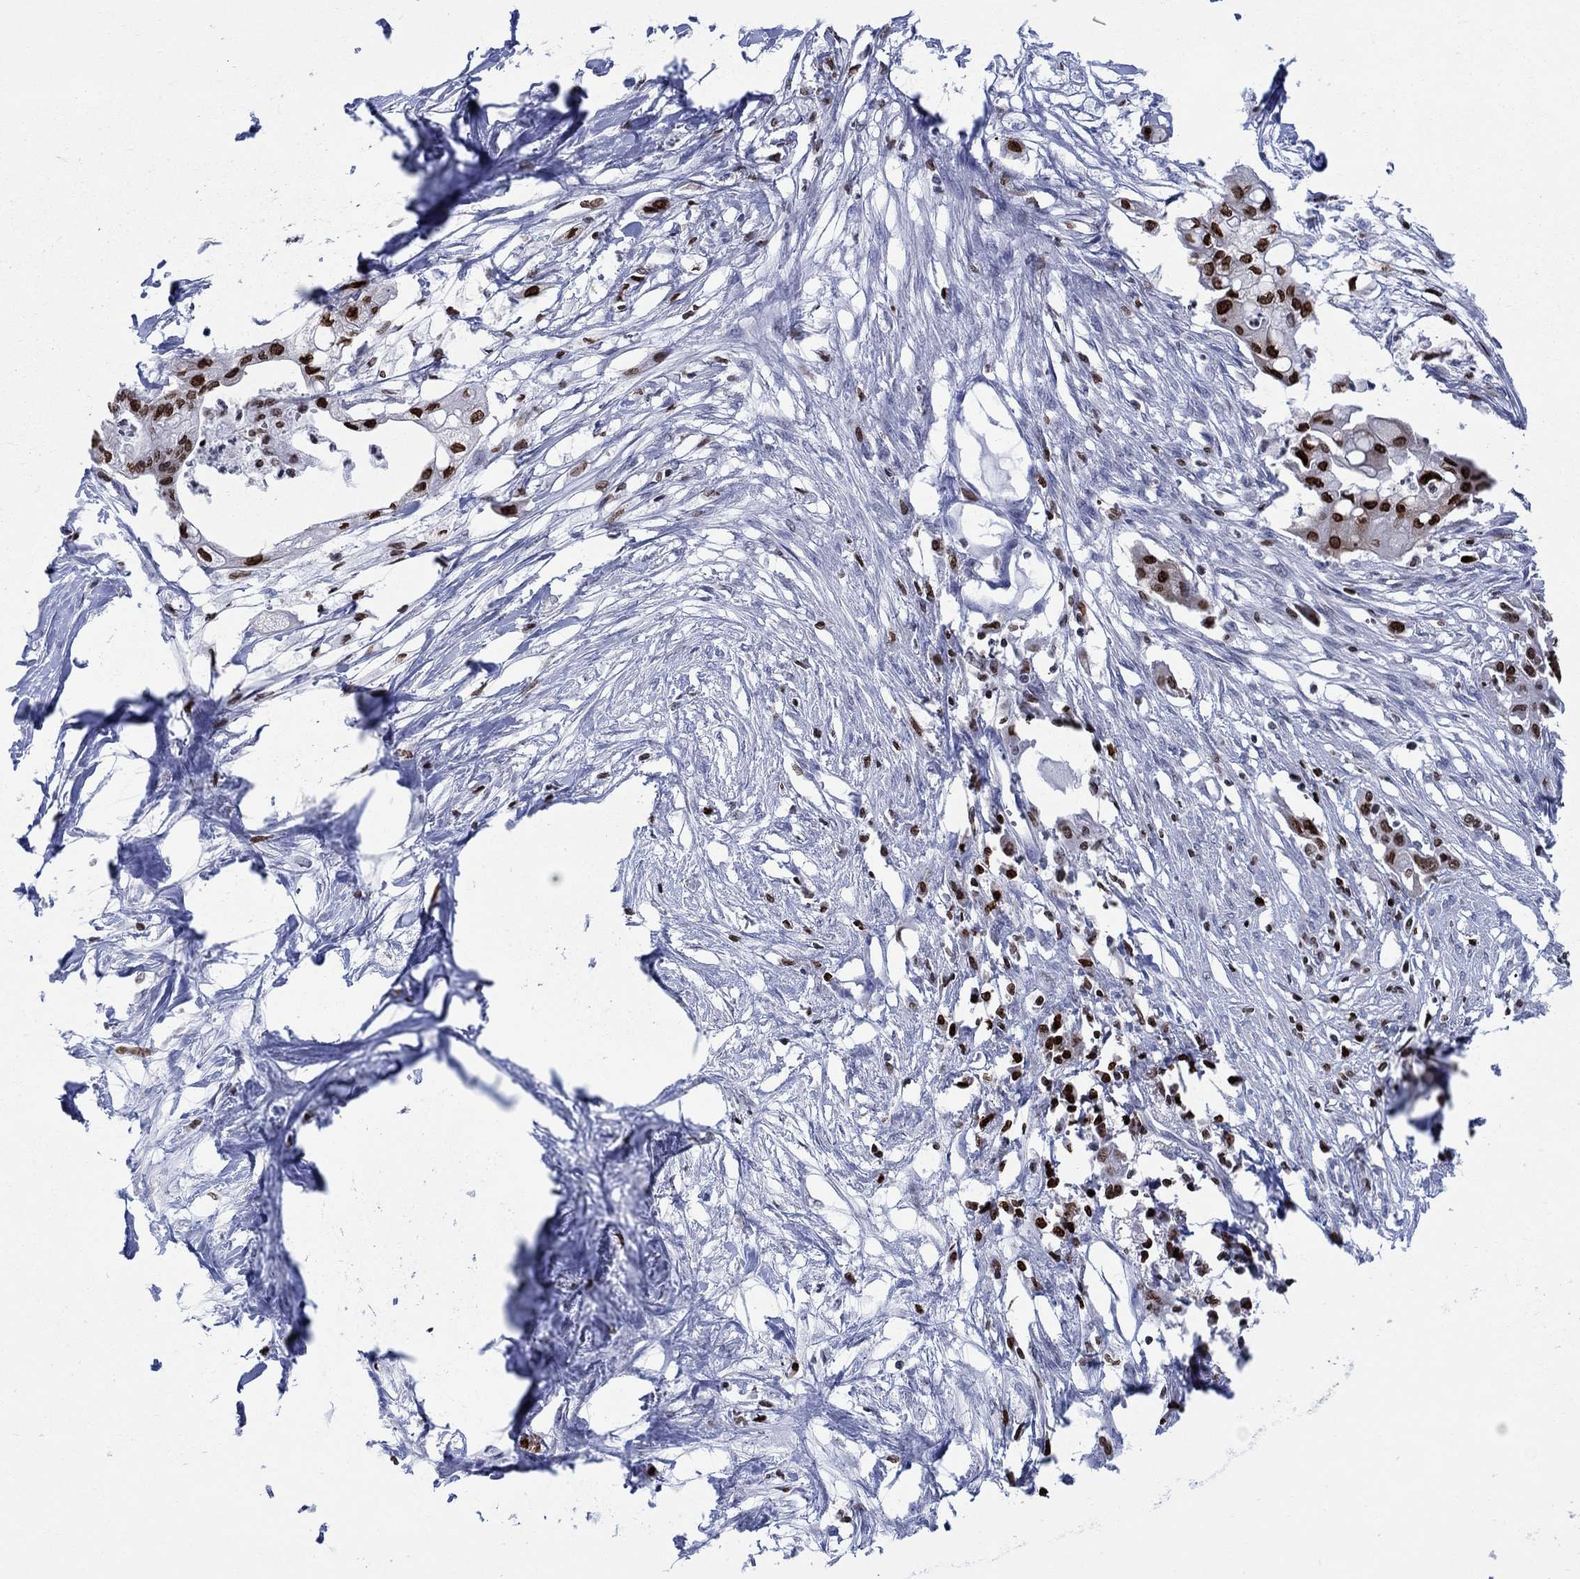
{"staining": {"intensity": "strong", "quantity": ">75%", "location": "nuclear"}, "tissue": "pancreatic cancer", "cell_type": "Tumor cells", "image_type": "cancer", "snomed": [{"axis": "morphology", "description": "Normal tissue, NOS"}, {"axis": "morphology", "description": "Adenocarcinoma, NOS"}, {"axis": "topography", "description": "Pancreas"}], "caption": "Immunohistochemical staining of human pancreatic cancer displays strong nuclear protein expression in approximately >75% of tumor cells.", "gene": "HMGA1", "patient": {"sex": "female", "age": 58}}